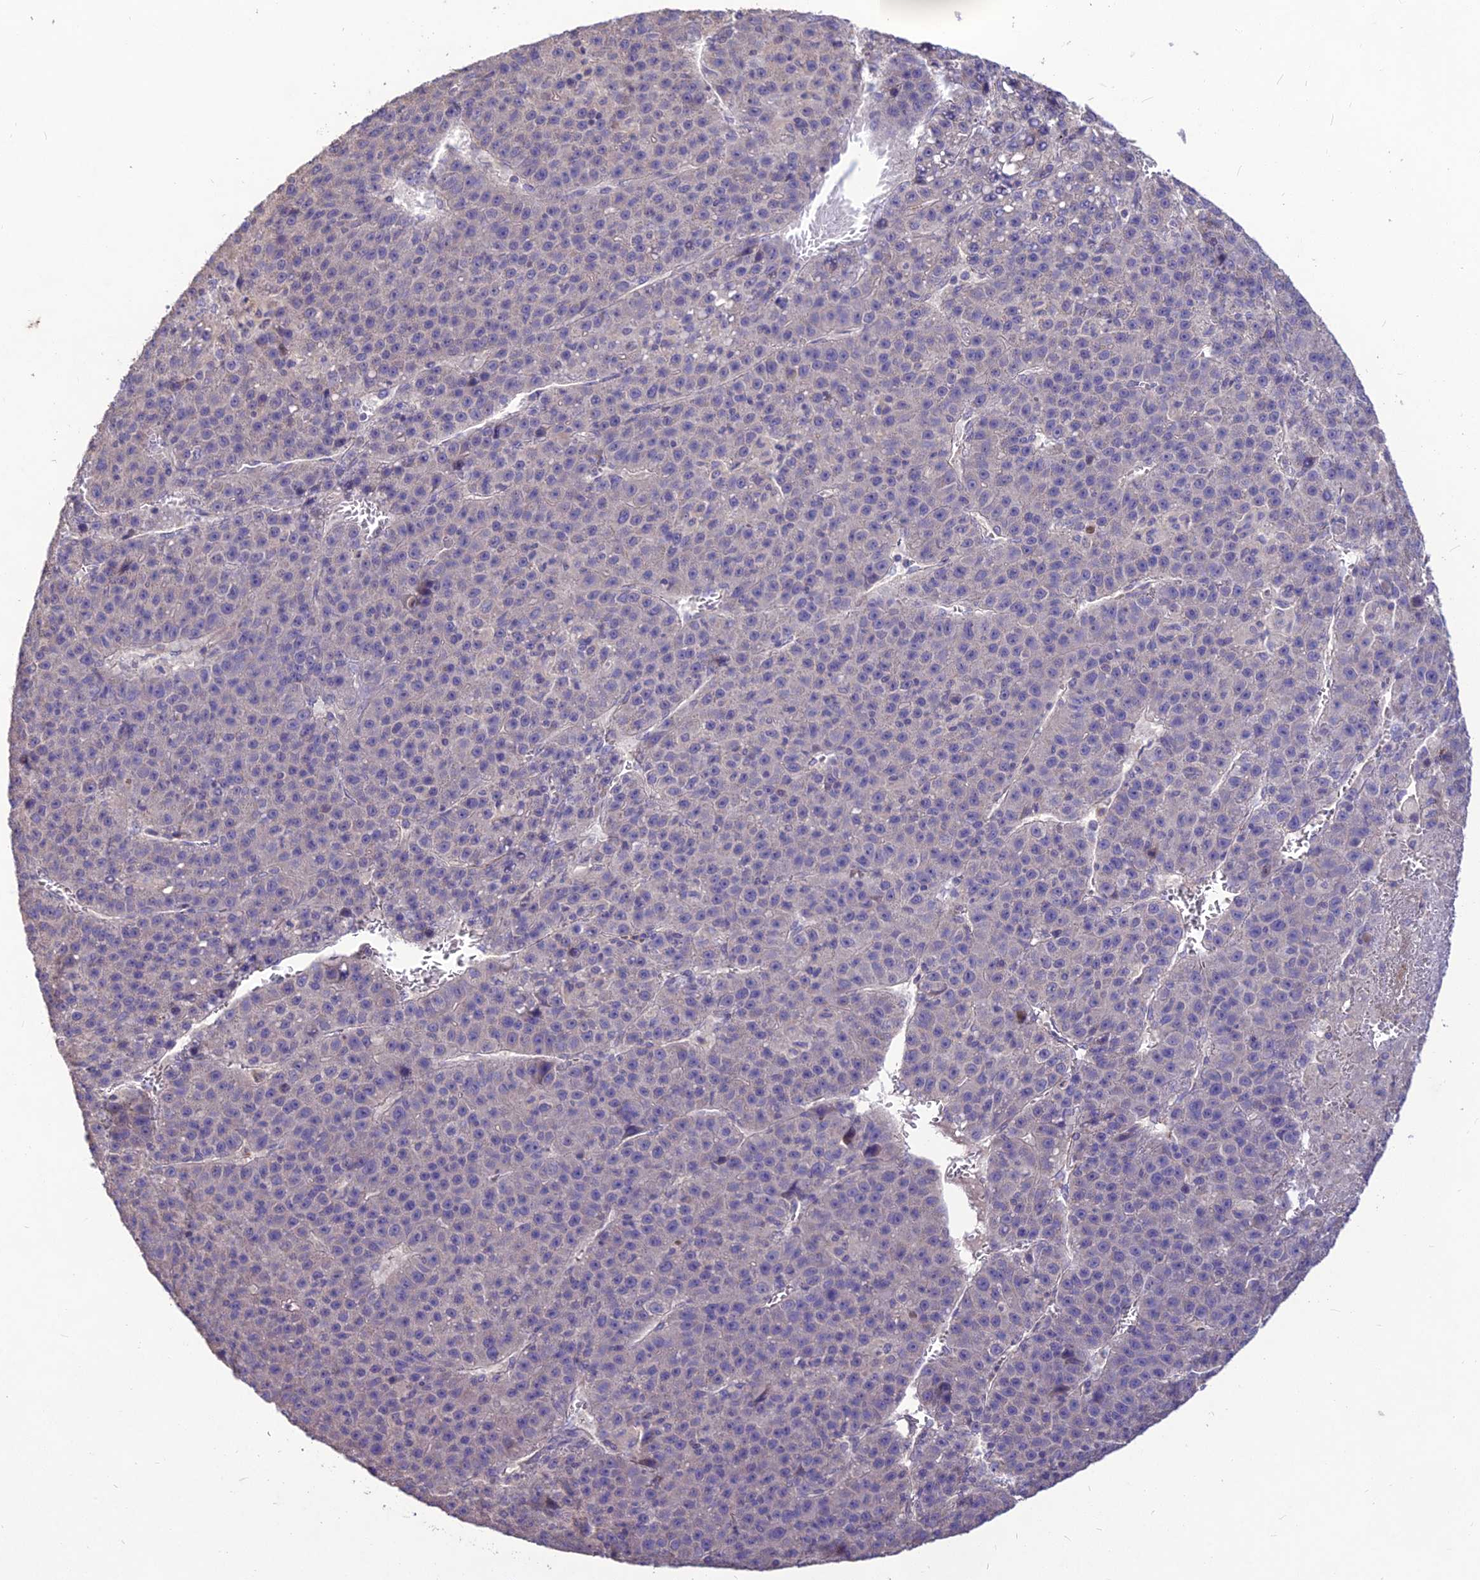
{"staining": {"intensity": "negative", "quantity": "none", "location": "none"}, "tissue": "liver cancer", "cell_type": "Tumor cells", "image_type": "cancer", "snomed": [{"axis": "morphology", "description": "Carcinoma, Hepatocellular, NOS"}, {"axis": "topography", "description": "Liver"}], "caption": "Immunohistochemistry (IHC) photomicrograph of human liver hepatocellular carcinoma stained for a protein (brown), which displays no staining in tumor cells.", "gene": "CLUH", "patient": {"sex": "female", "age": 53}}